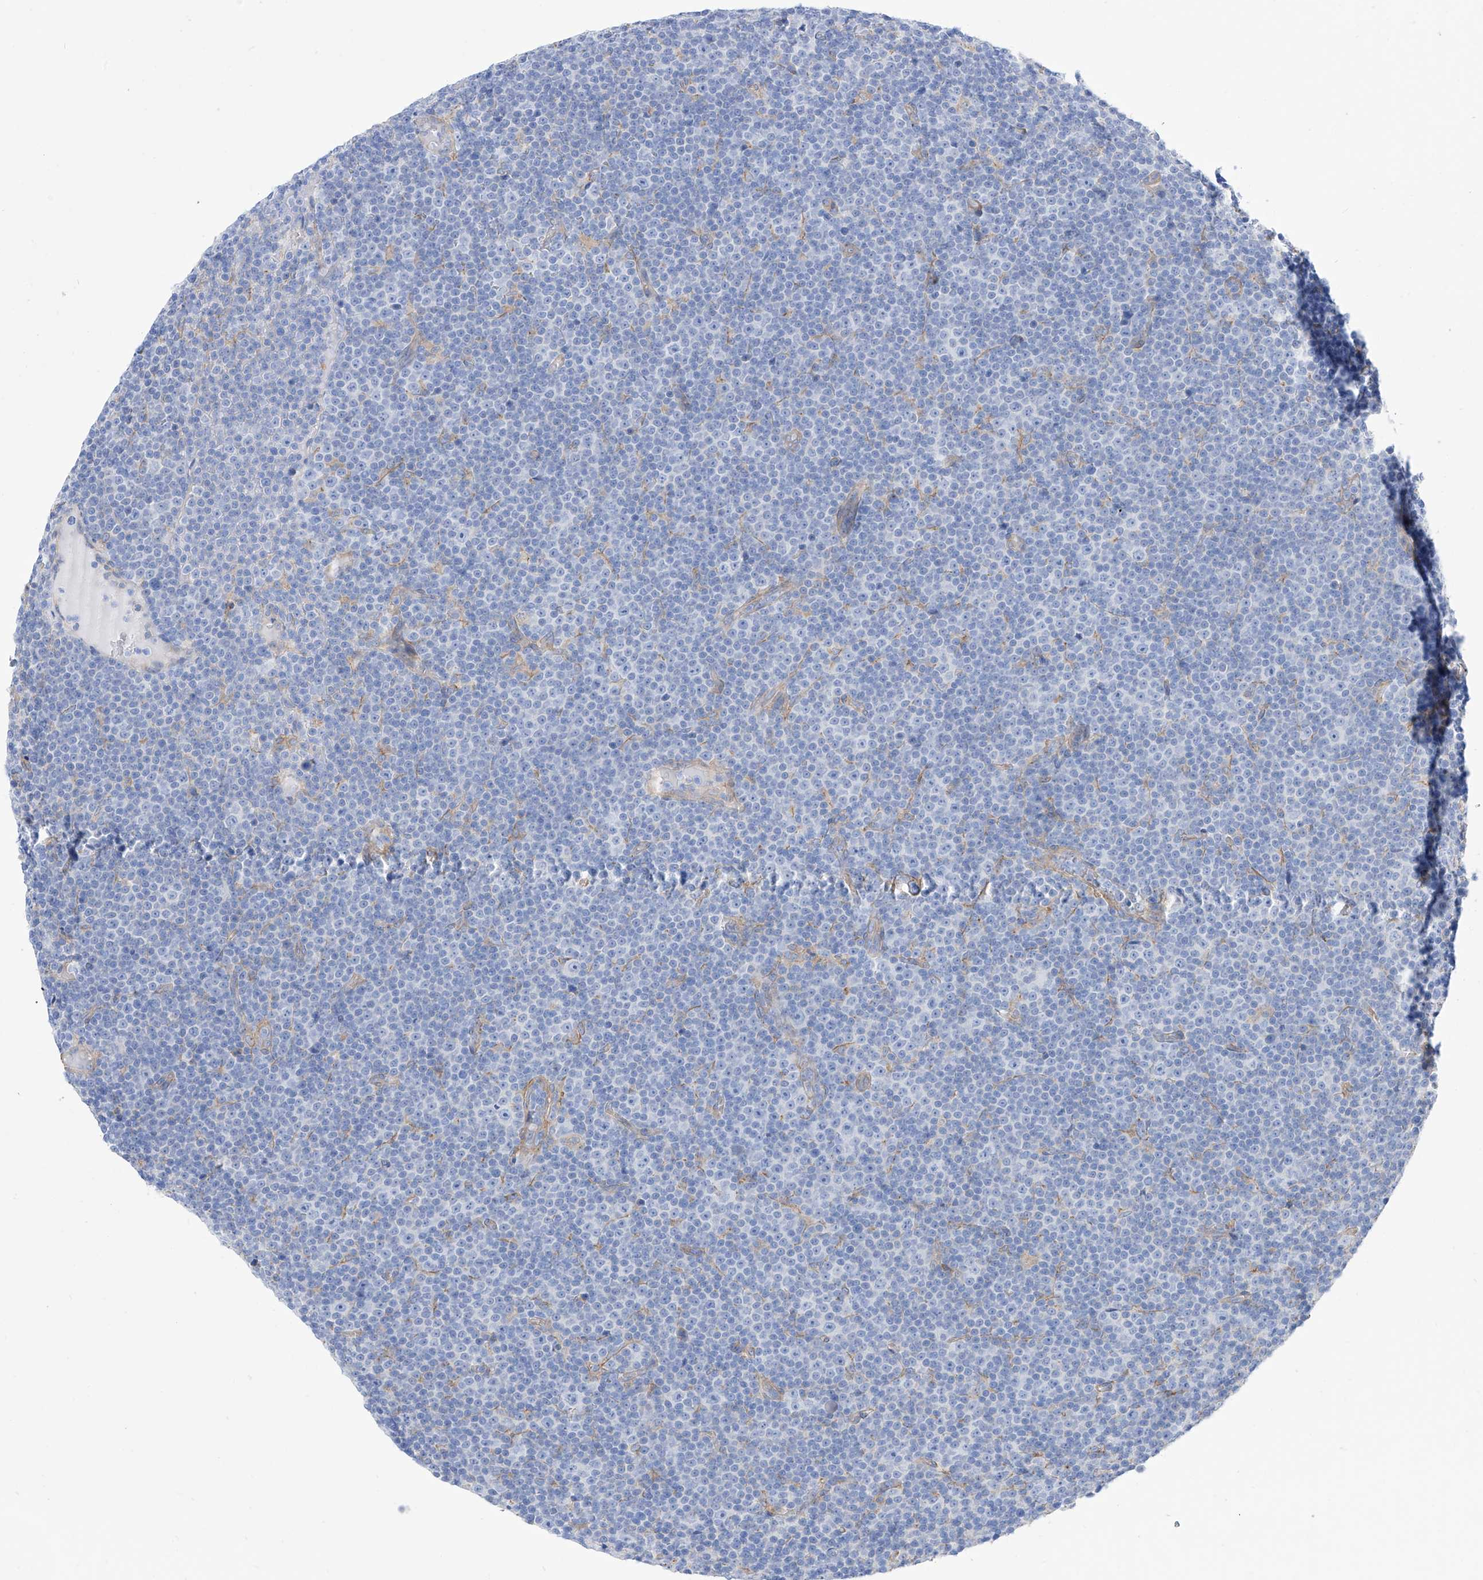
{"staining": {"intensity": "negative", "quantity": "none", "location": "none"}, "tissue": "lymphoma", "cell_type": "Tumor cells", "image_type": "cancer", "snomed": [{"axis": "morphology", "description": "Malignant lymphoma, non-Hodgkin's type, Low grade"}, {"axis": "topography", "description": "Lymph node"}], "caption": "Human malignant lymphoma, non-Hodgkin's type (low-grade) stained for a protein using IHC shows no positivity in tumor cells.", "gene": "ZNF653", "patient": {"sex": "female", "age": 67}}